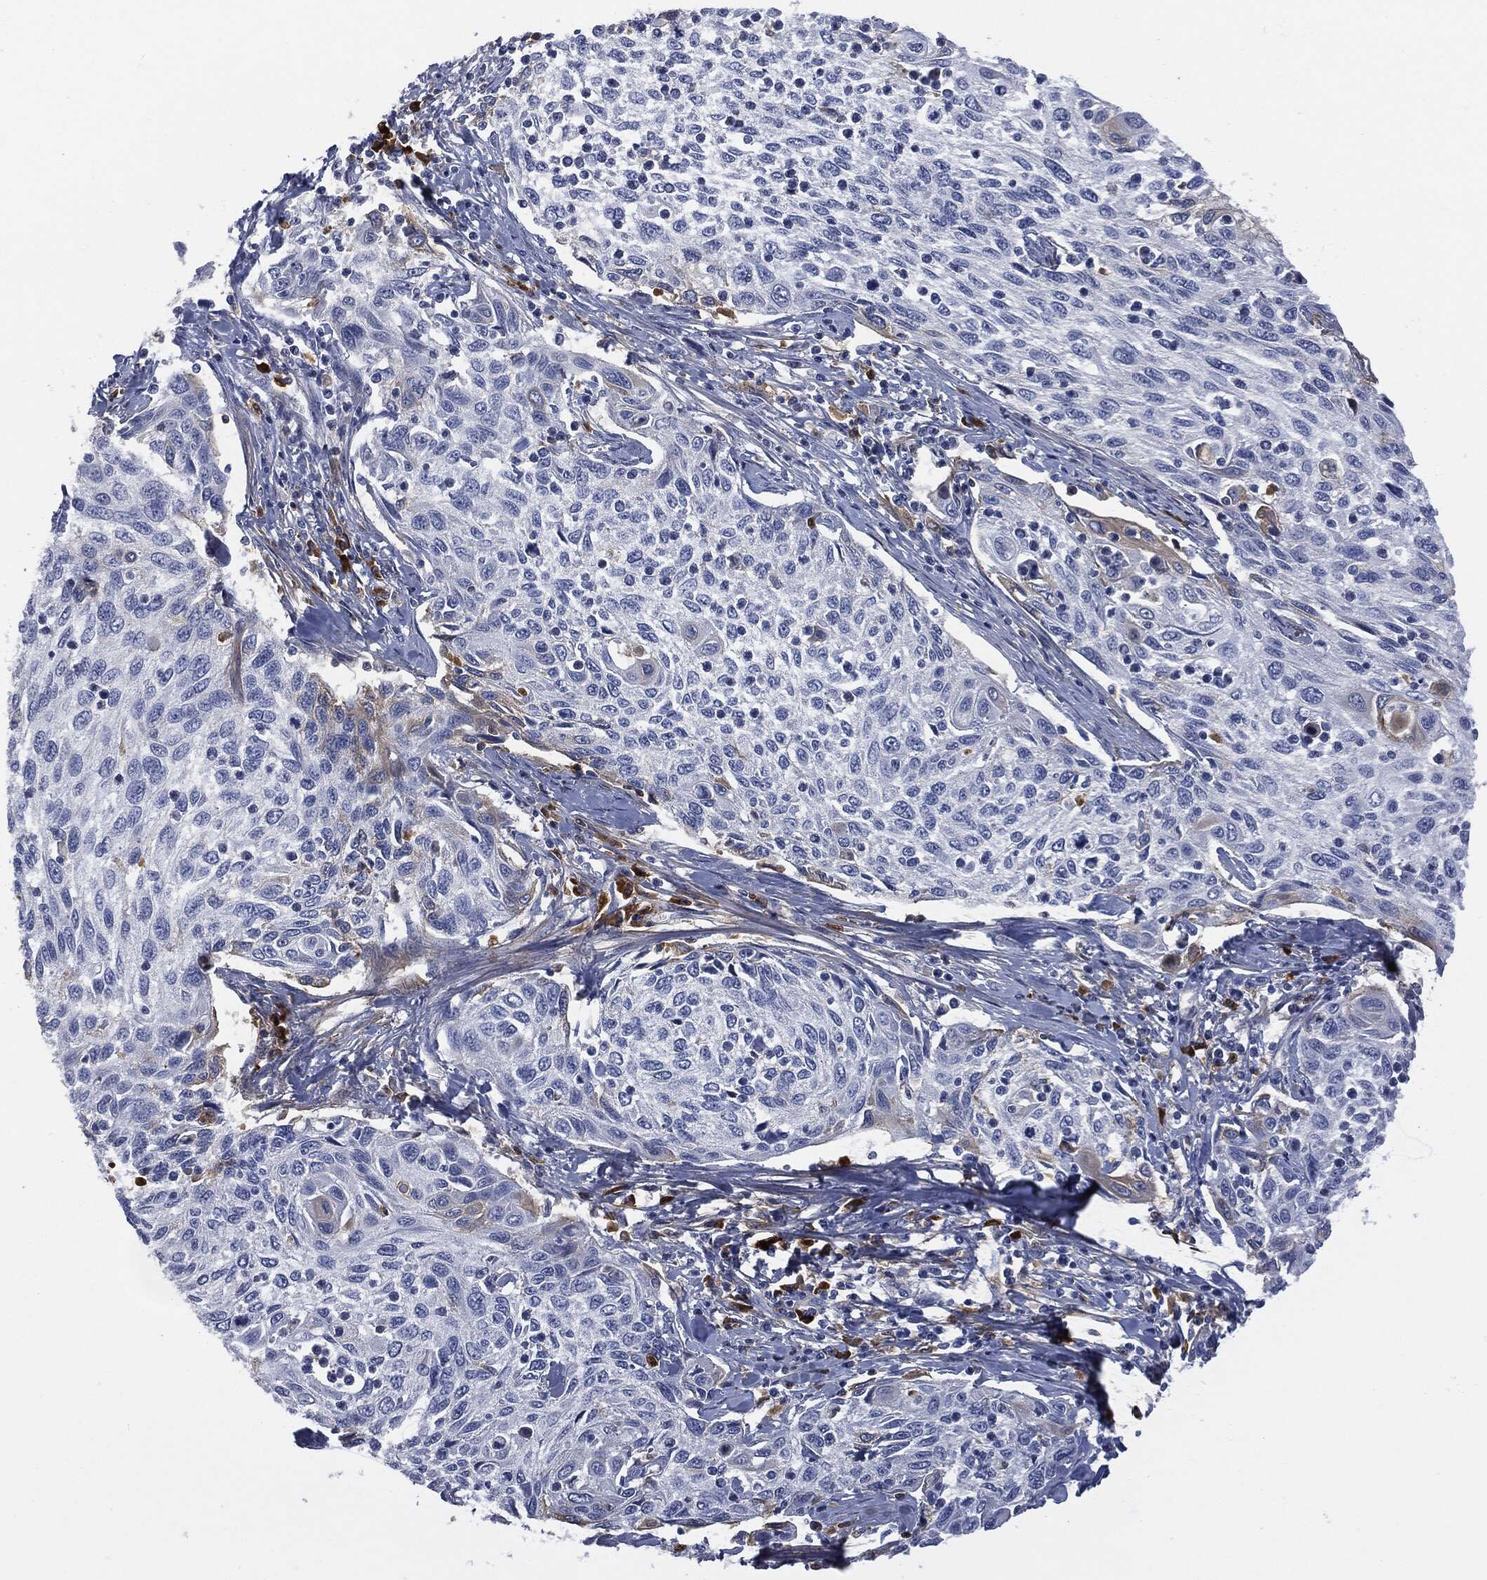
{"staining": {"intensity": "moderate", "quantity": "<25%", "location": "cytoplasmic/membranous"}, "tissue": "cervical cancer", "cell_type": "Tumor cells", "image_type": "cancer", "snomed": [{"axis": "morphology", "description": "Squamous cell carcinoma, NOS"}, {"axis": "topography", "description": "Cervix"}], "caption": "Protein positivity by immunohistochemistry (IHC) displays moderate cytoplasmic/membranous positivity in approximately <25% of tumor cells in squamous cell carcinoma (cervical).", "gene": "BTK", "patient": {"sex": "female", "age": 70}}